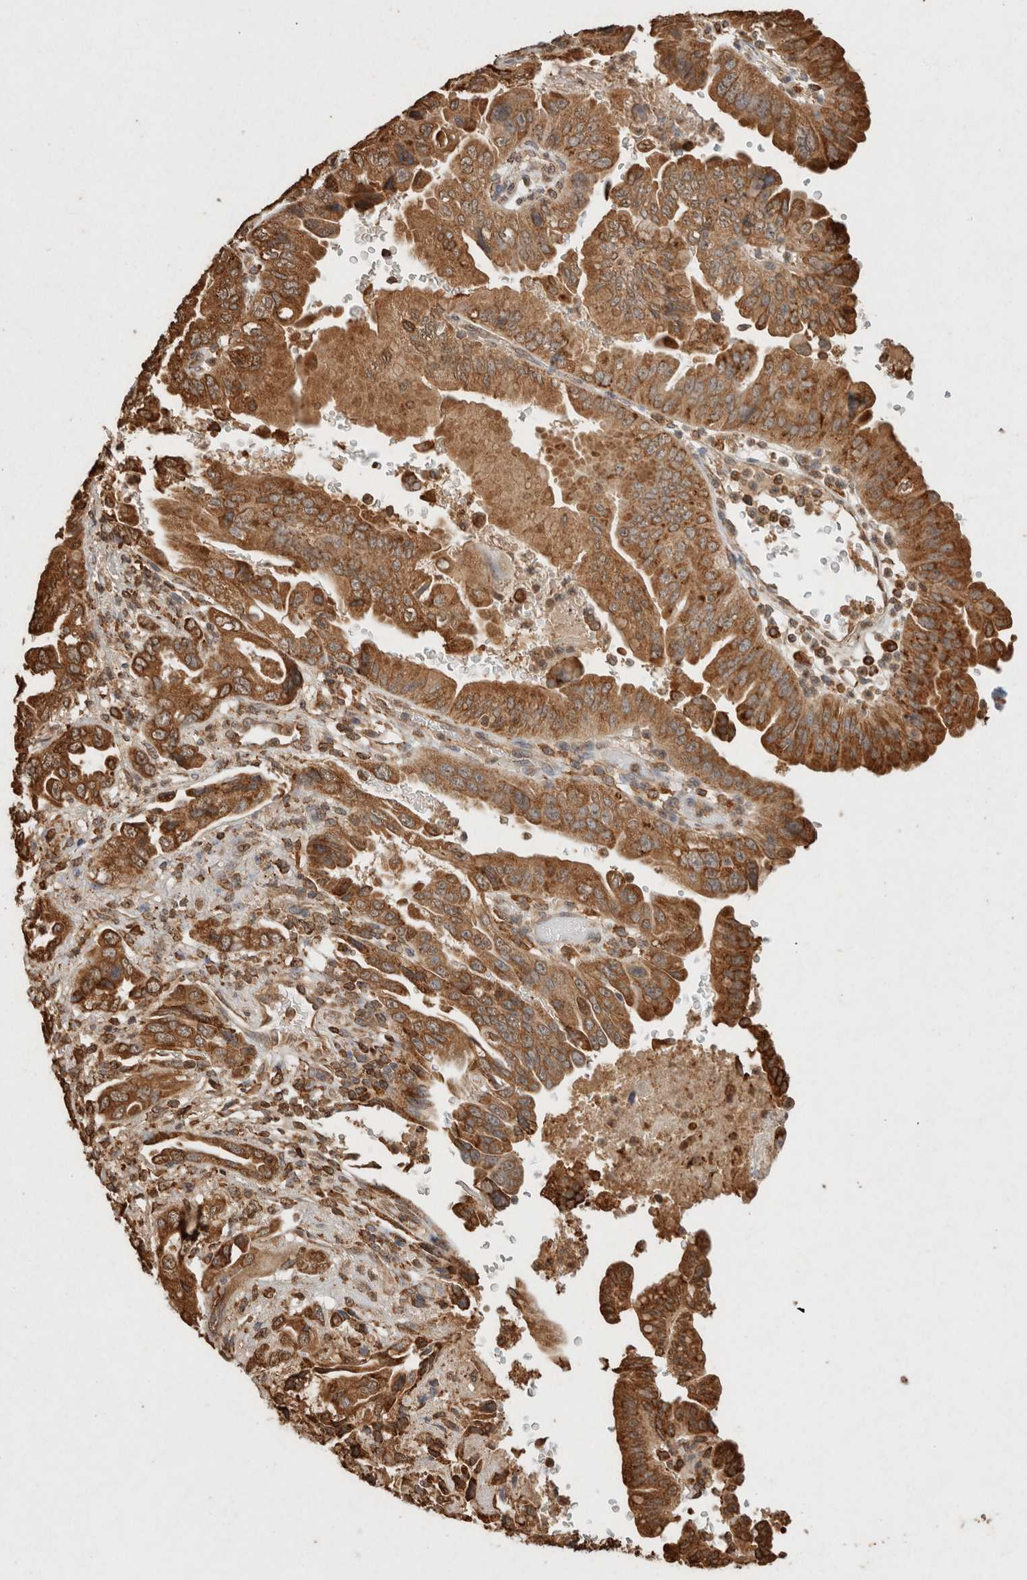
{"staining": {"intensity": "moderate", "quantity": ">75%", "location": "cytoplasmic/membranous"}, "tissue": "pancreatic cancer", "cell_type": "Tumor cells", "image_type": "cancer", "snomed": [{"axis": "morphology", "description": "Adenocarcinoma, NOS"}, {"axis": "topography", "description": "Pancreas"}], "caption": "IHC (DAB (3,3'-diaminobenzidine)) staining of pancreatic adenocarcinoma demonstrates moderate cytoplasmic/membranous protein expression in about >75% of tumor cells. (DAB = brown stain, brightfield microscopy at high magnification).", "gene": "ERAP1", "patient": {"sex": "male", "age": 70}}